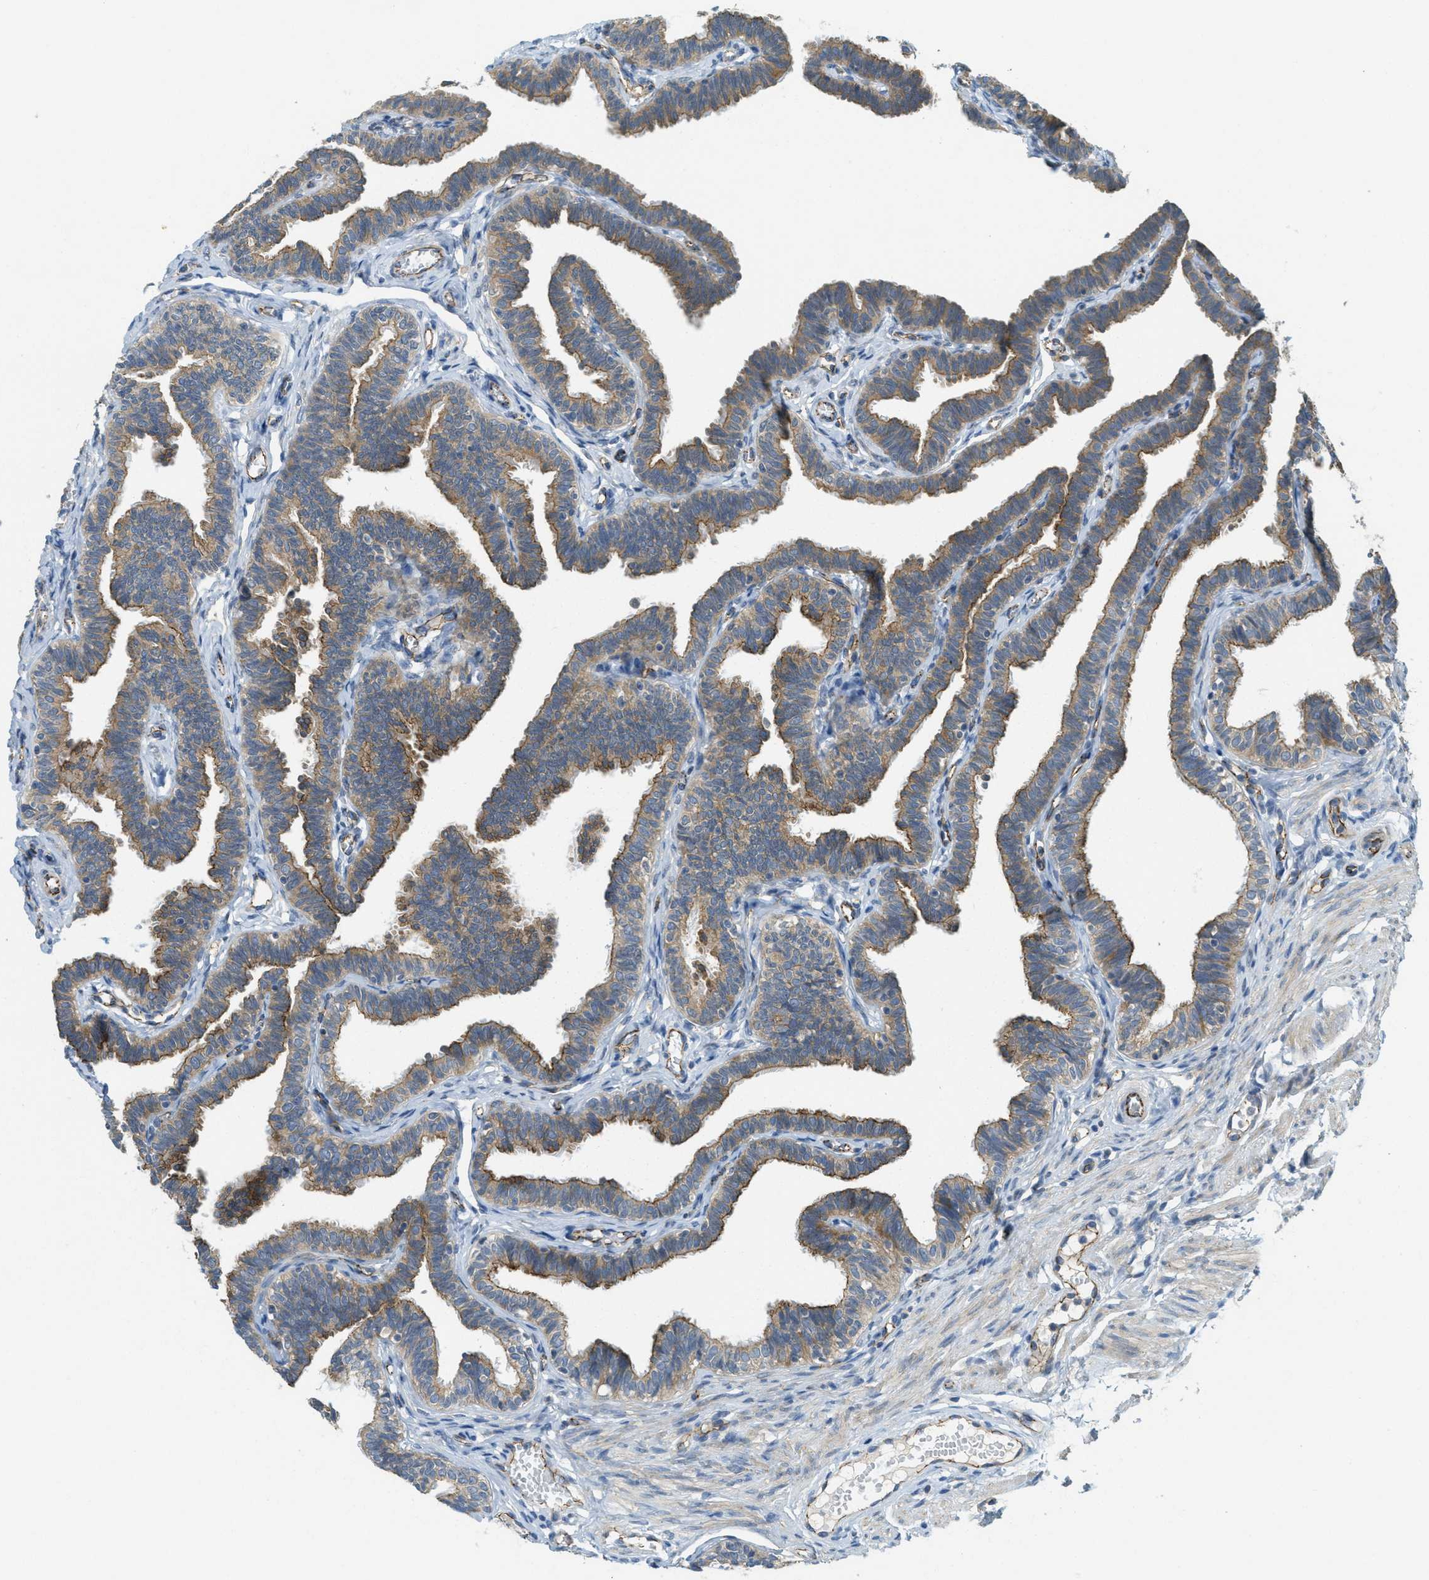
{"staining": {"intensity": "moderate", "quantity": ">75%", "location": "cytoplasmic/membranous"}, "tissue": "fallopian tube", "cell_type": "Glandular cells", "image_type": "normal", "snomed": [{"axis": "morphology", "description": "Normal tissue, NOS"}, {"axis": "topography", "description": "Fallopian tube"}, {"axis": "topography", "description": "Ovary"}], "caption": "Immunohistochemistry (IHC) (DAB (3,3'-diaminobenzidine)) staining of unremarkable human fallopian tube demonstrates moderate cytoplasmic/membranous protein staining in approximately >75% of glandular cells. (Brightfield microscopy of DAB IHC at high magnification).", "gene": "JCAD", "patient": {"sex": "female", "age": 23}}